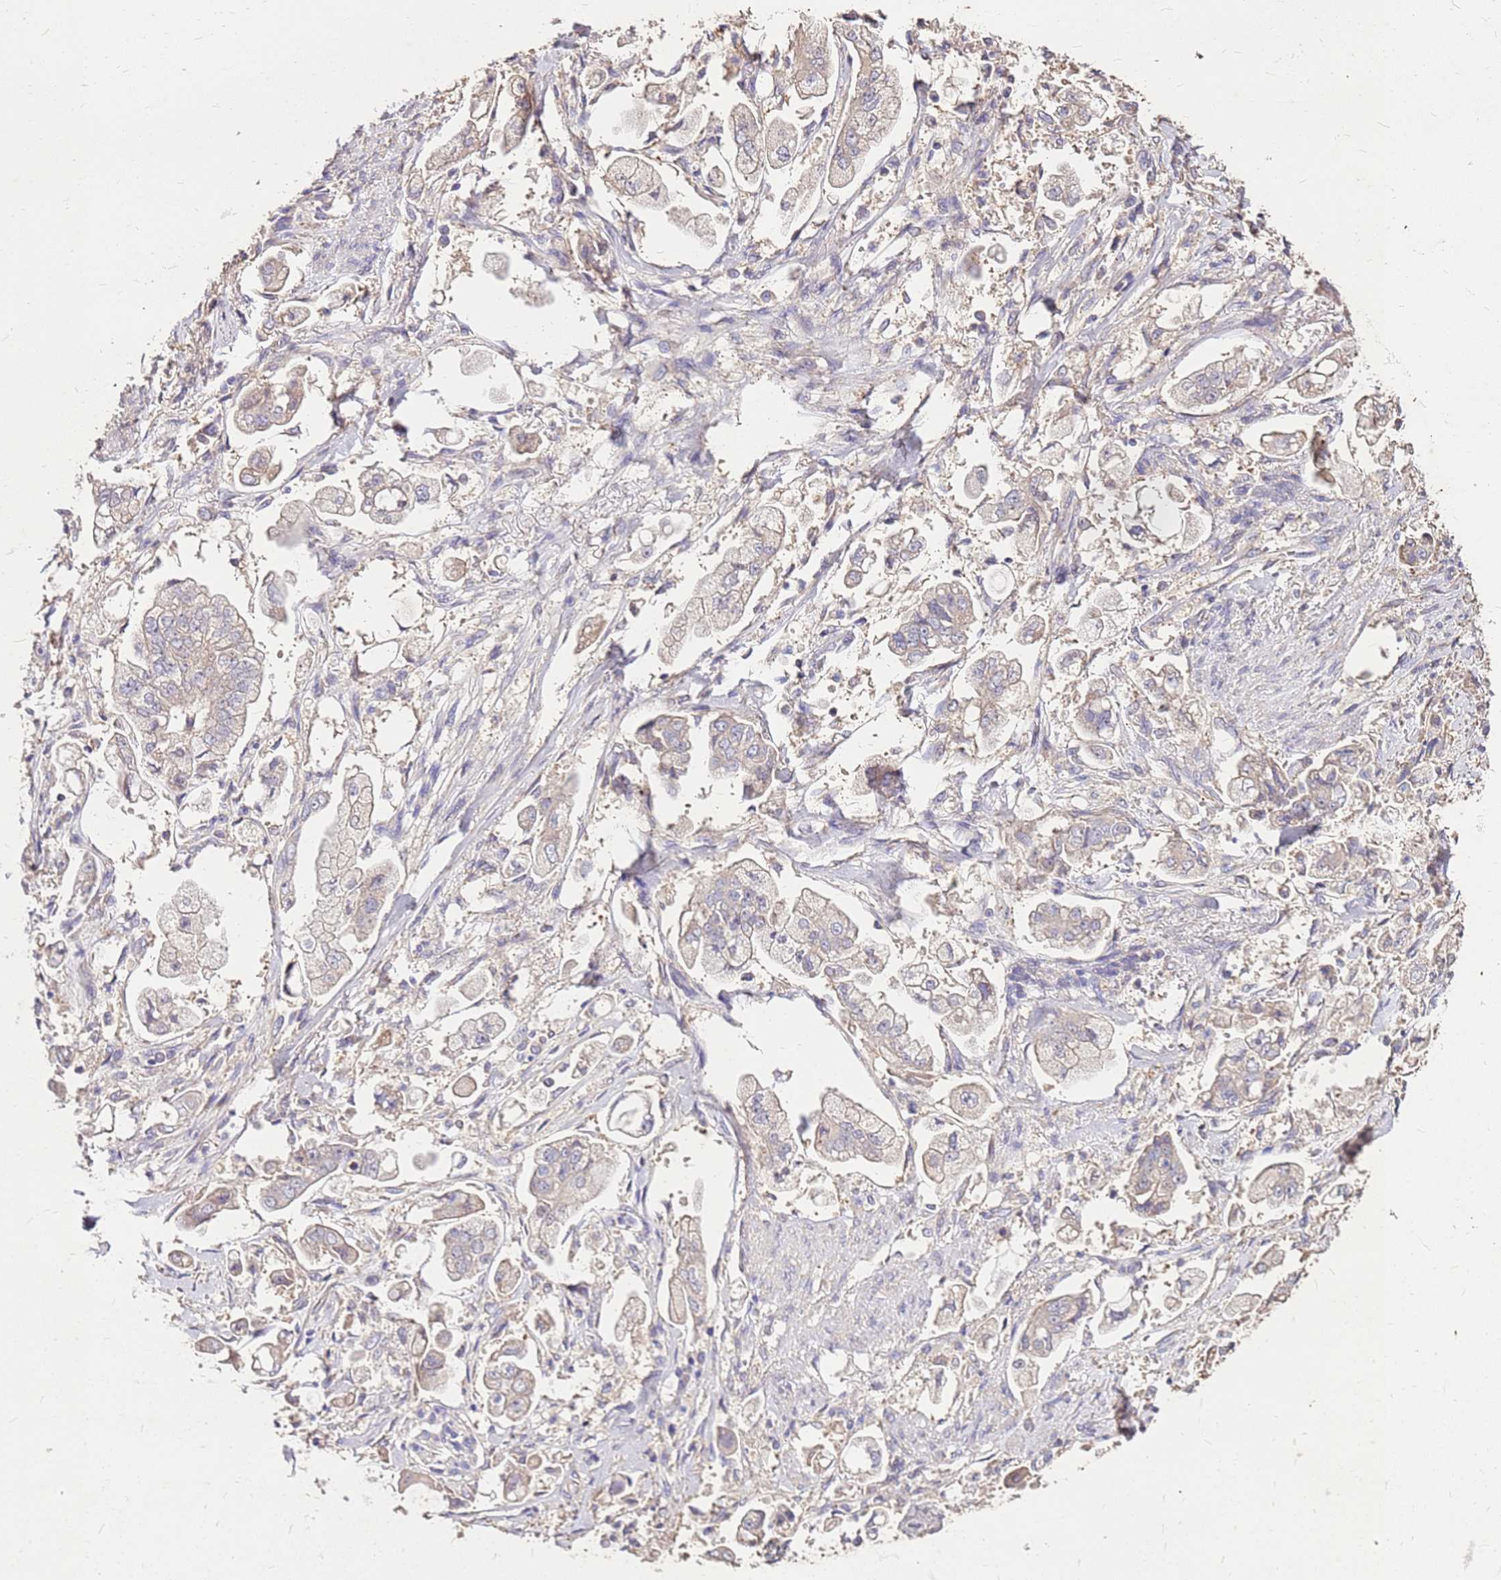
{"staining": {"intensity": "negative", "quantity": "none", "location": "none"}, "tissue": "stomach cancer", "cell_type": "Tumor cells", "image_type": "cancer", "snomed": [{"axis": "morphology", "description": "Adenocarcinoma, NOS"}, {"axis": "topography", "description": "Stomach"}], "caption": "This is an immunohistochemistry (IHC) image of human stomach cancer. There is no expression in tumor cells.", "gene": "EXD3", "patient": {"sex": "male", "age": 62}}